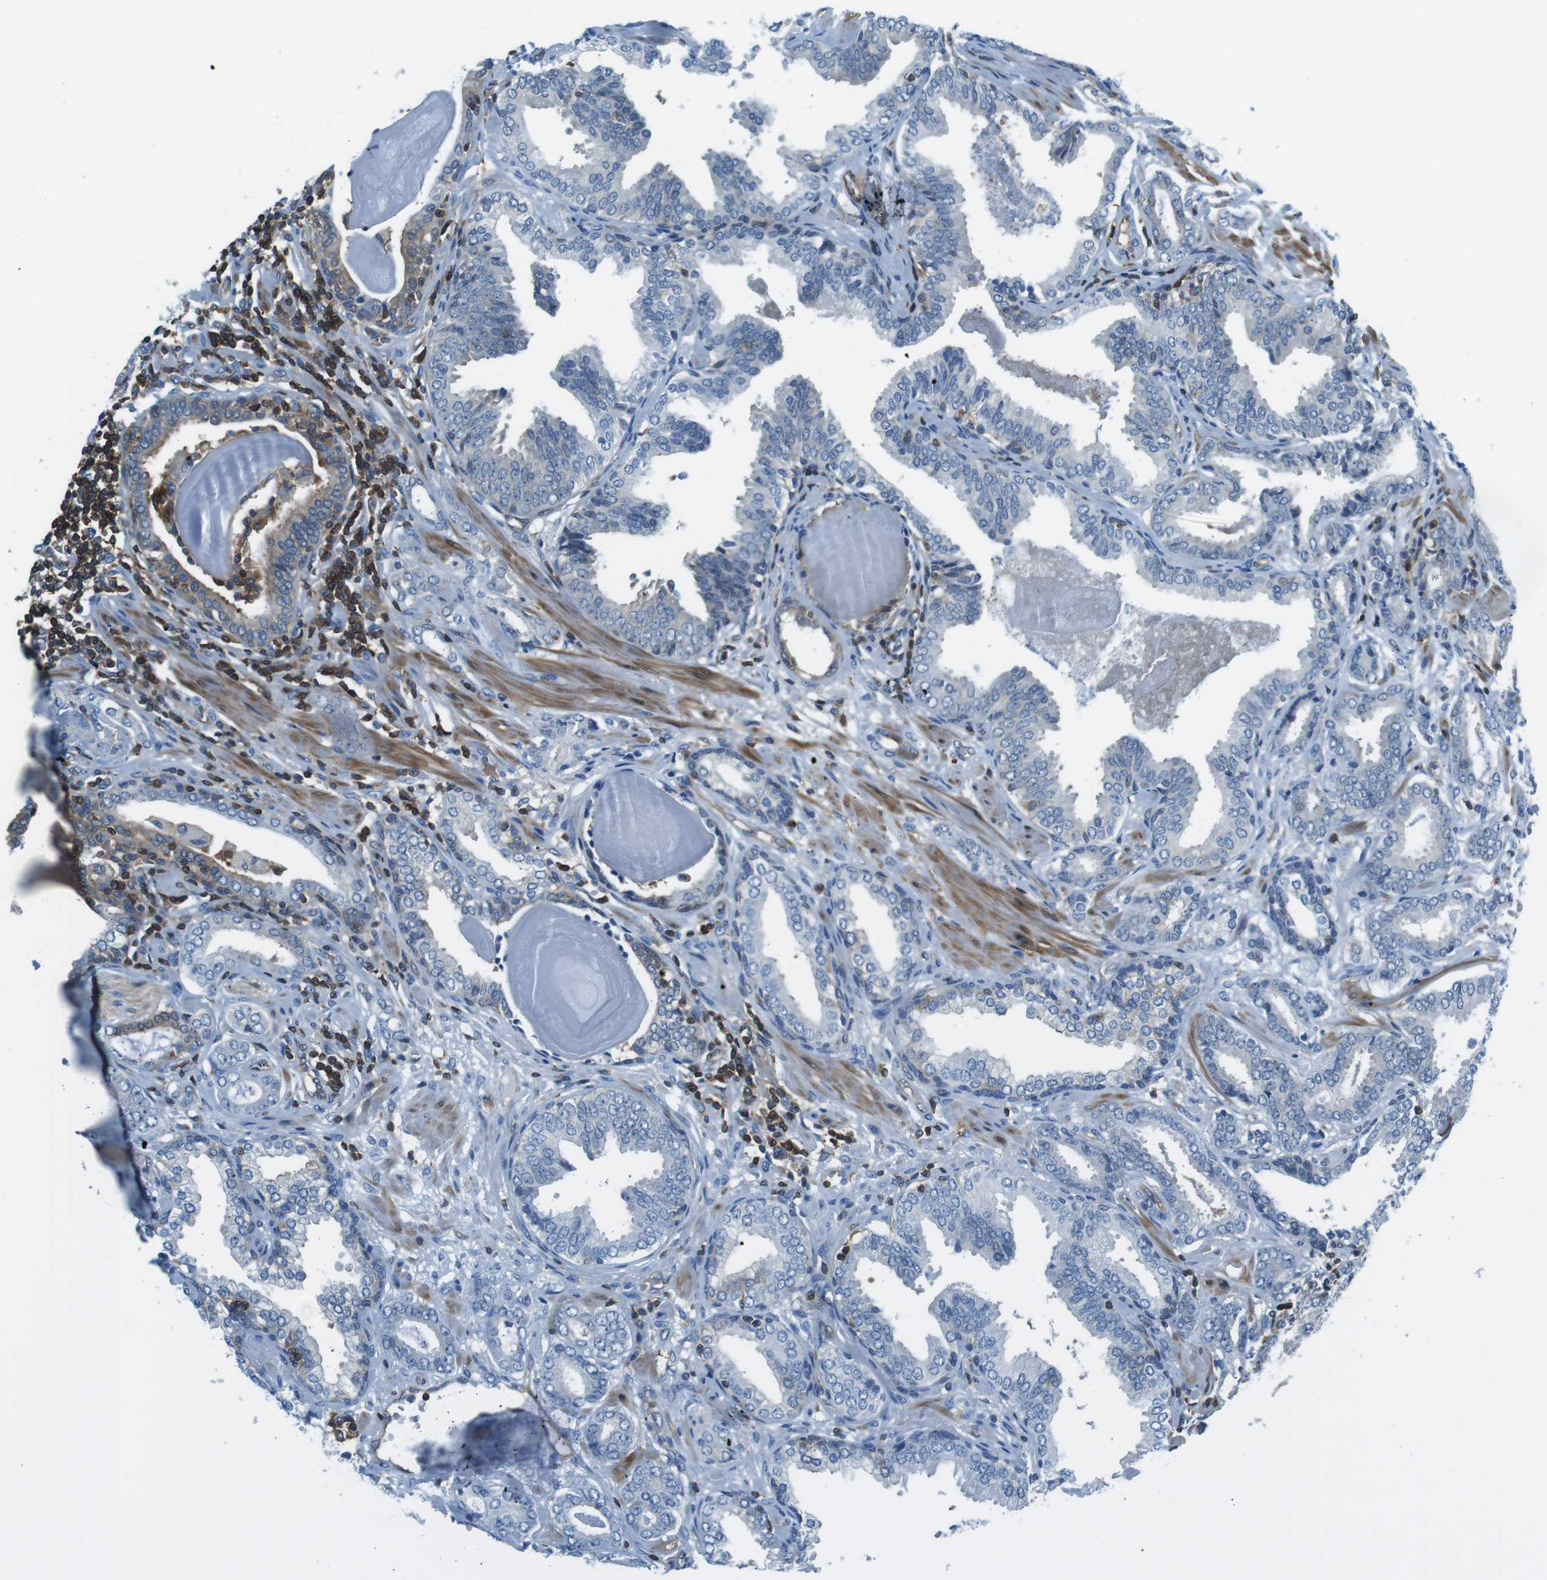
{"staining": {"intensity": "negative", "quantity": "none", "location": "none"}, "tissue": "prostate cancer", "cell_type": "Tumor cells", "image_type": "cancer", "snomed": [{"axis": "morphology", "description": "Adenocarcinoma, Low grade"}, {"axis": "topography", "description": "Prostate"}], "caption": "This image is of prostate adenocarcinoma (low-grade) stained with immunohistochemistry to label a protein in brown with the nuclei are counter-stained blue. There is no positivity in tumor cells.", "gene": "TES", "patient": {"sex": "male", "age": 53}}